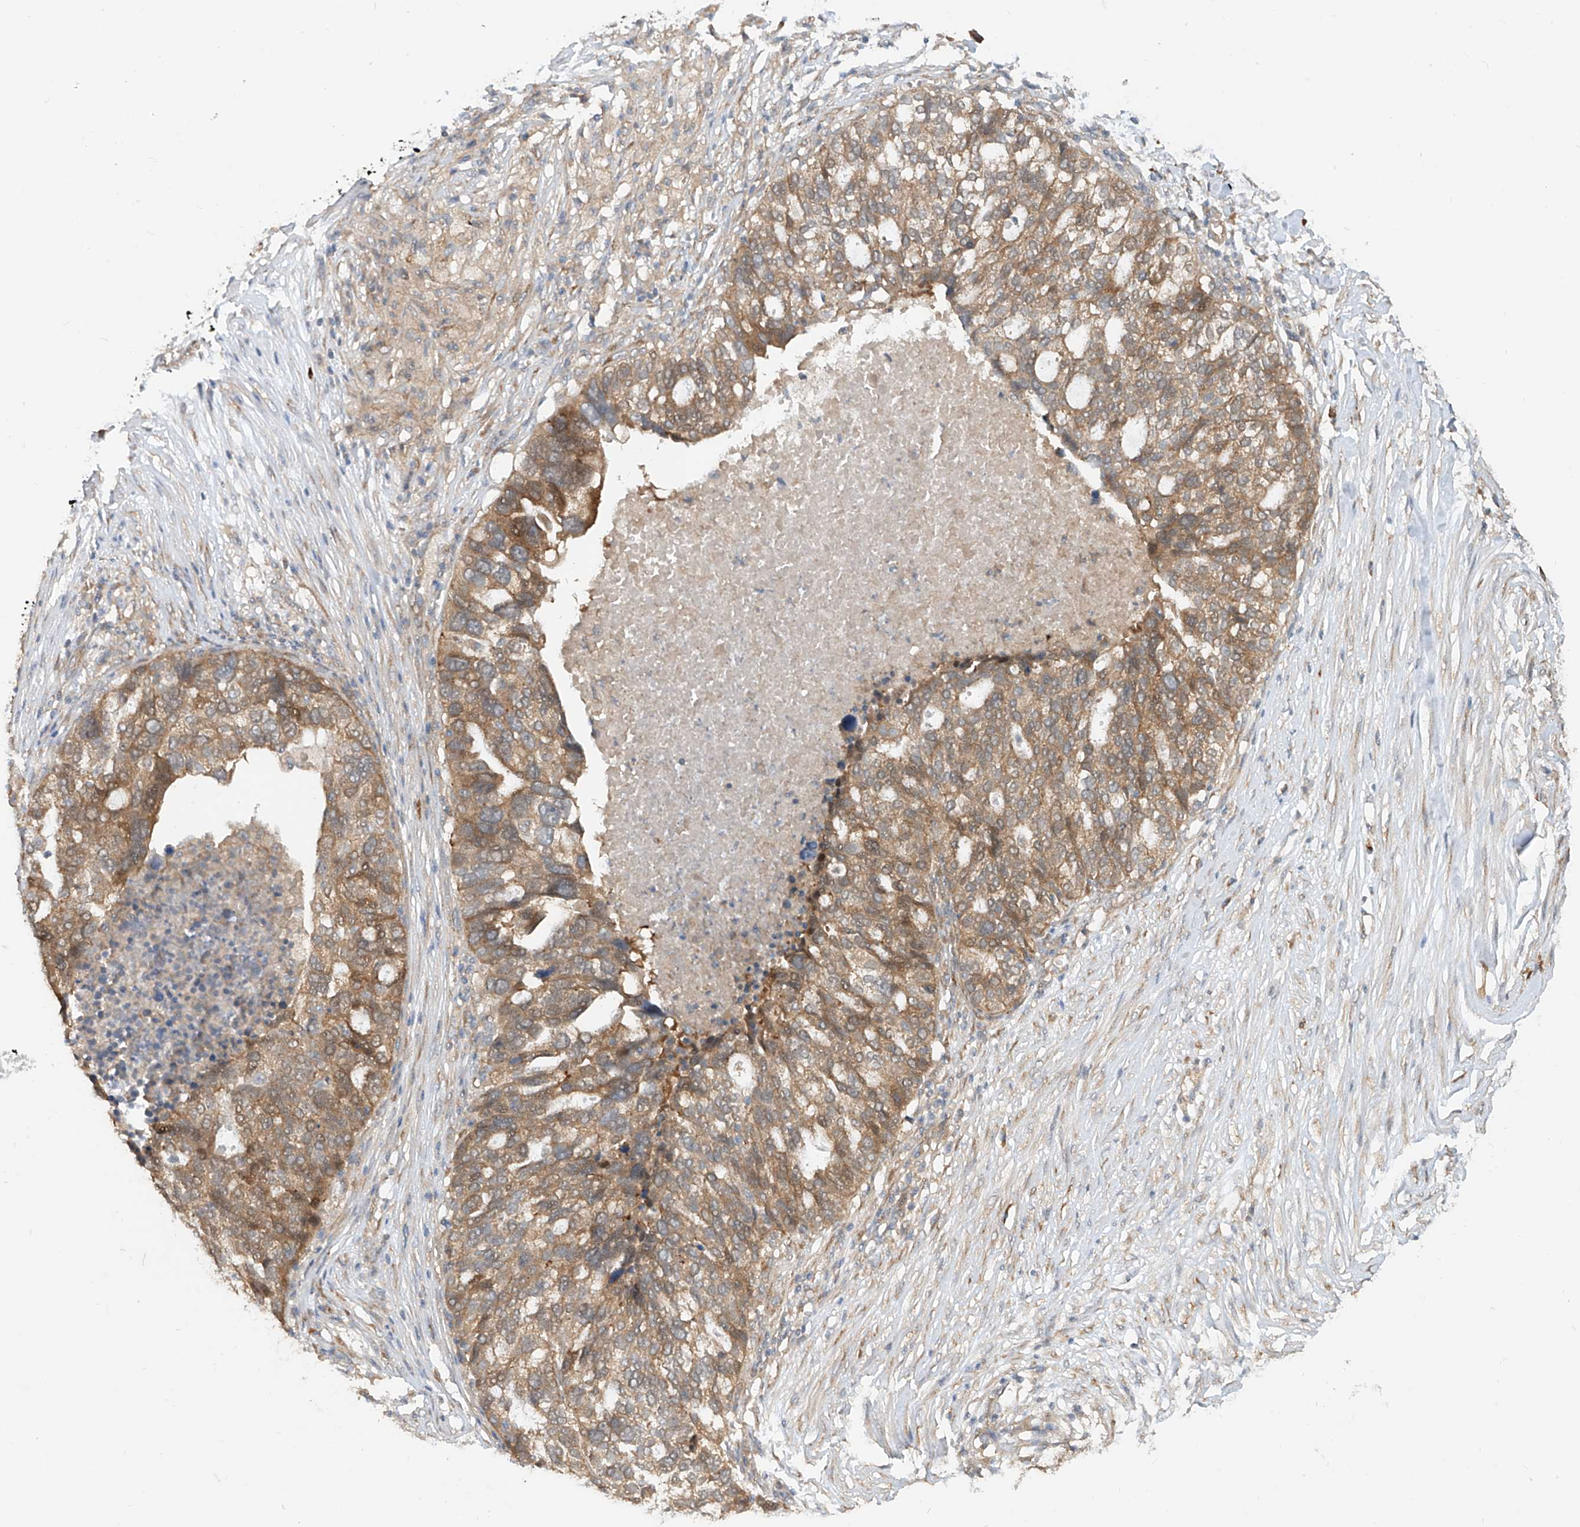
{"staining": {"intensity": "moderate", "quantity": ">75%", "location": "cytoplasmic/membranous"}, "tissue": "ovarian cancer", "cell_type": "Tumor cells", "image_type": "cancer", "snomed": [{"axis": "morphology", "description": "Cystadenocarcinoma, serous, NOS"}, {"axis": "topography", "description": "Ovary"}], "caption": "Ovarian cancer (serous cystadenocarcinoma) stained with immunohistochemistry displays moderate cytoplasmic/membranous staining in about >75% of tumor cells.", "gene": "MTUS2", "patient": {"sex": "female", "age": 59}}